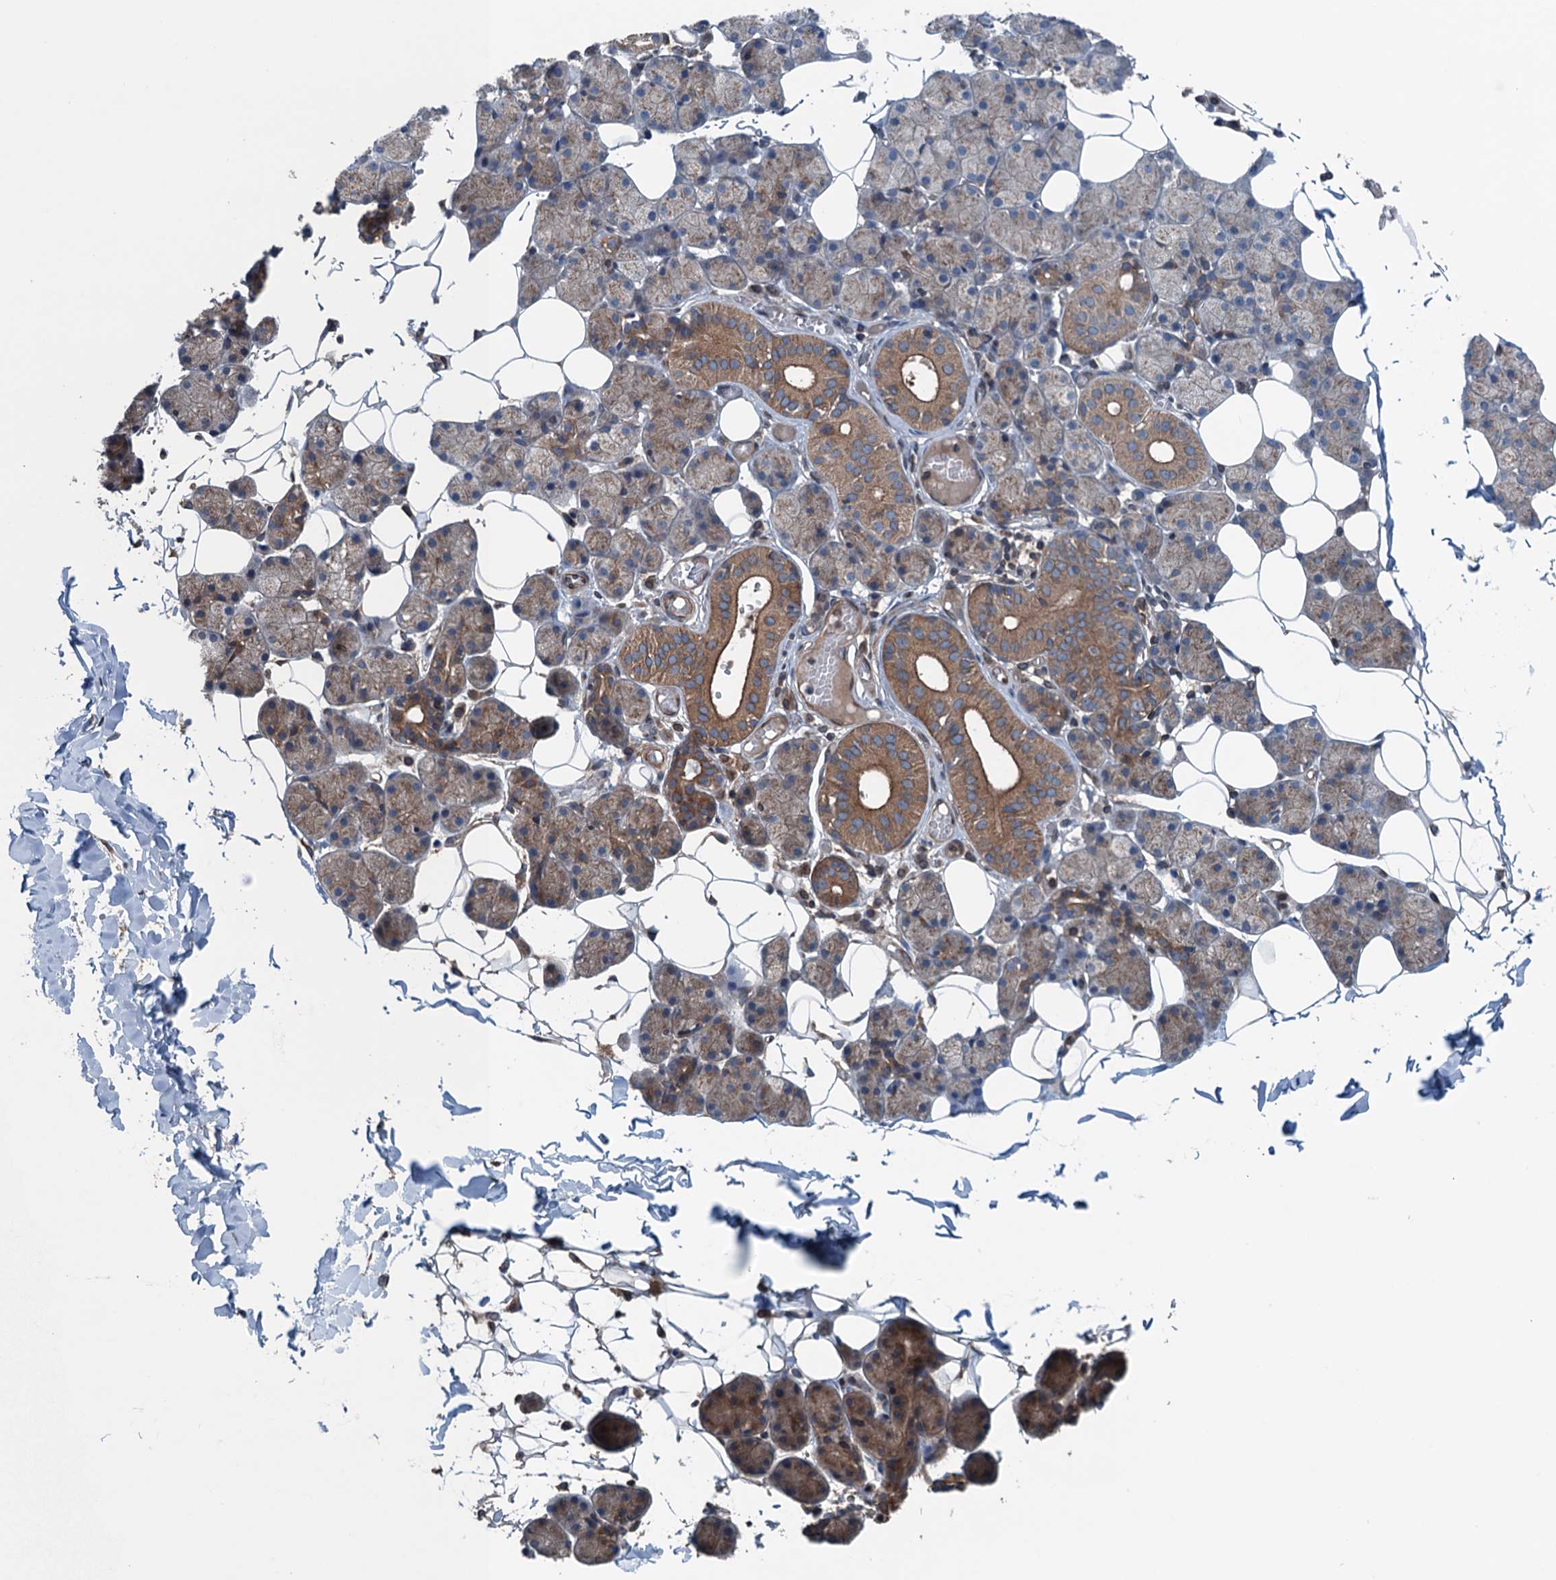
{"staining": {"intensity": "moderate", "quantity": "25%-75%", "location": "cytoplasmic/membranous"}, "tissue": "salivary gland", "cell_type": "Glandular cells", "image_type": "normal", "snomed": [{"axis": "morphology", "description": "Normal tissue, NOS"}, {"axis": "topography", "description": "Salivary gland"}], "caption": "This image exhibits normal salivary gland stained with IHC to label a protein in brown. The cytoplasmic/membranous of glandular cells show moderate positivity for the protein. Nuclei are counter-stained blue.", "gene": "TRAPPC8", "patient": {"sex": "female", "age": 33}}